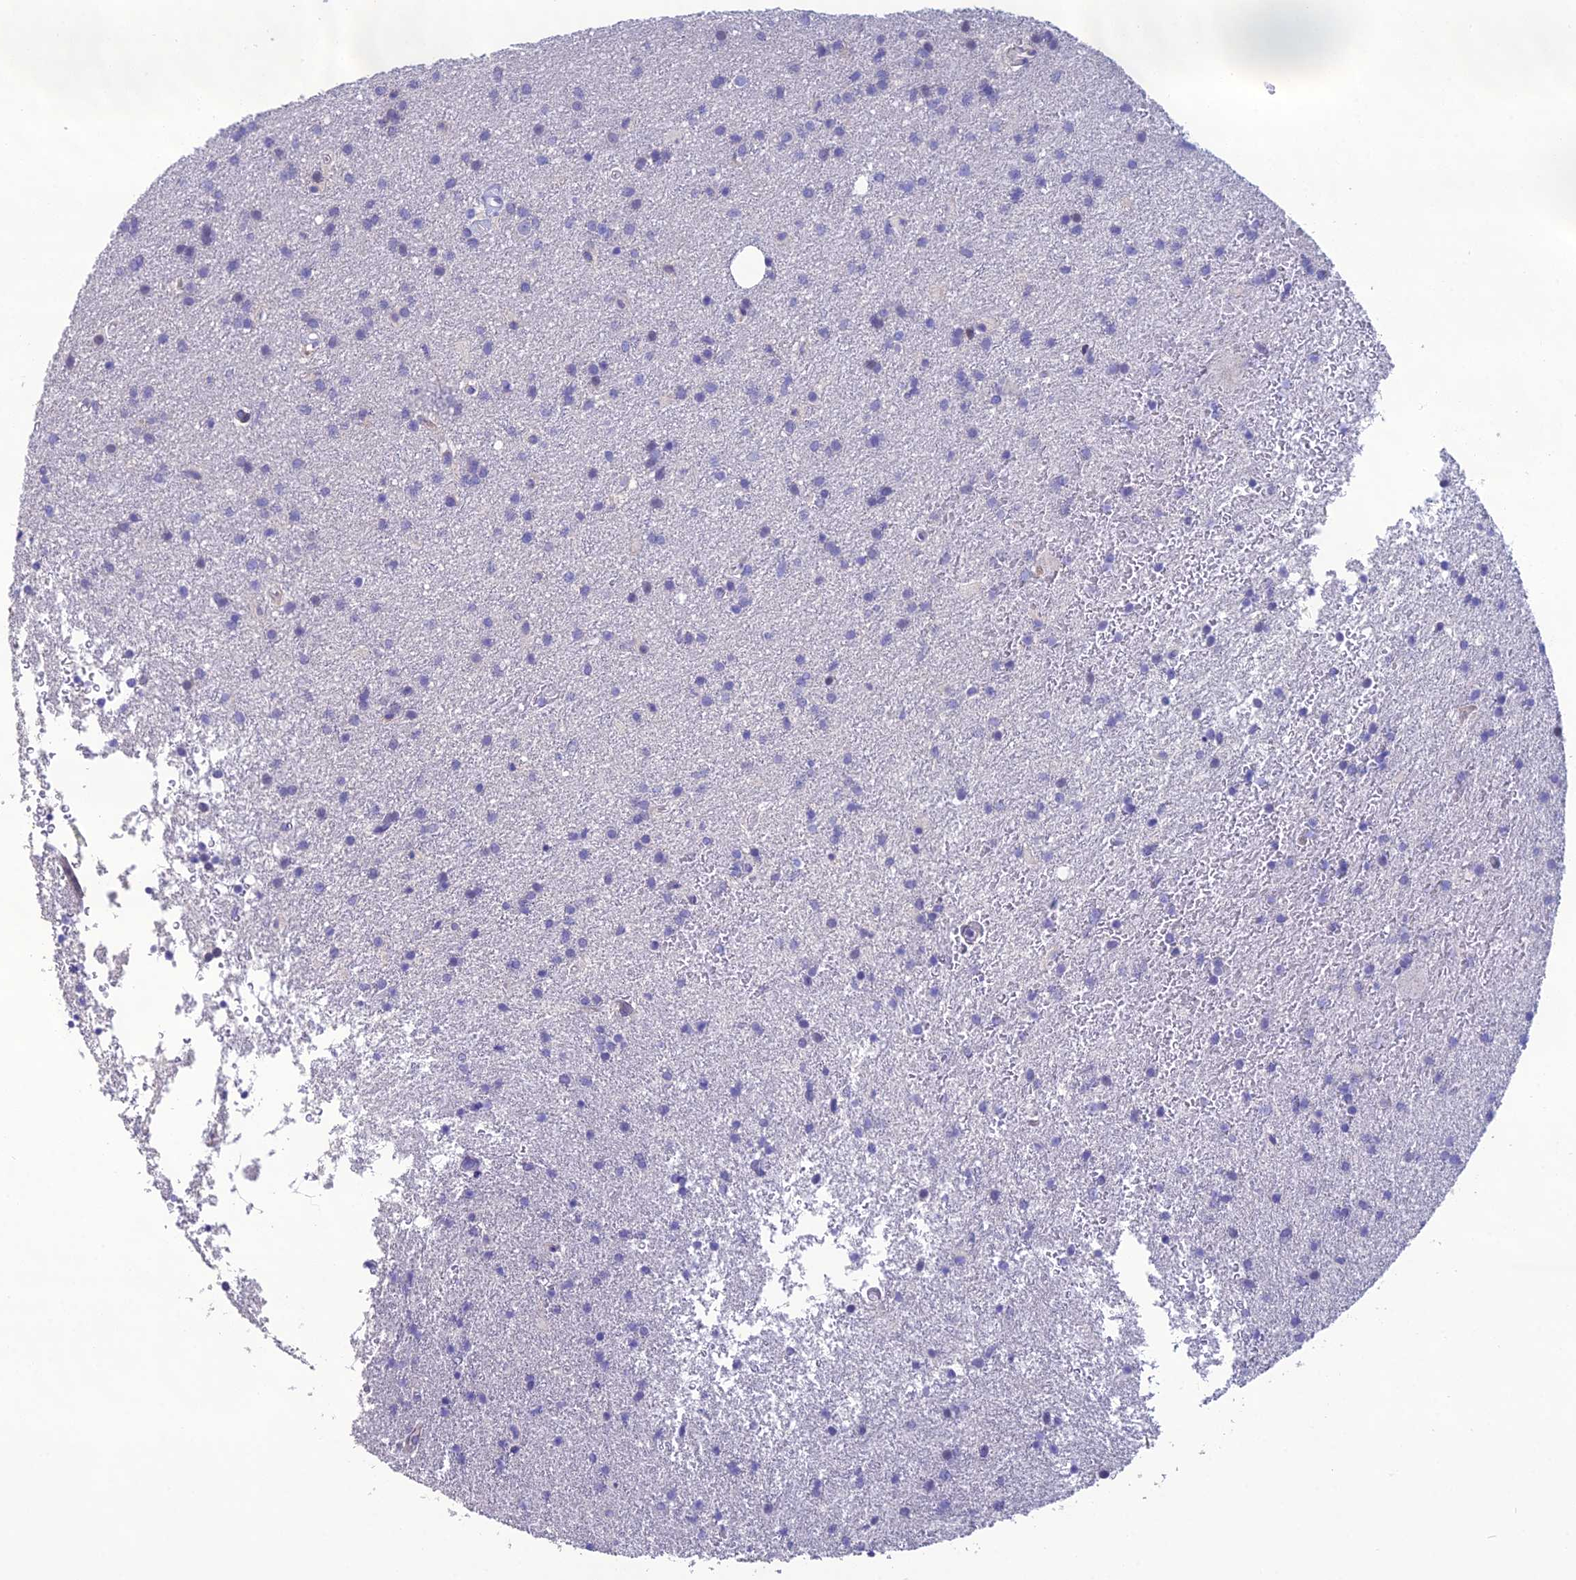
{"staining": {"intensity": "negative", "quantity": "none", "location": "none"}, "tissue": "glioma", "cell_type": "Tumor cells", "image_type": "cancer", "snomed": [{"axis": "morphology", "description": "Glioma, malignant, High grade"}, {"axis": "topography", "description": "Brain"}], "caption": "The immunohistochemistry (IHC) photomicrograph has no significant positivity in tumor cells of glioma tissue.", "gene": "OR56B1", "patient": {"sex": "female", "age": 50}}